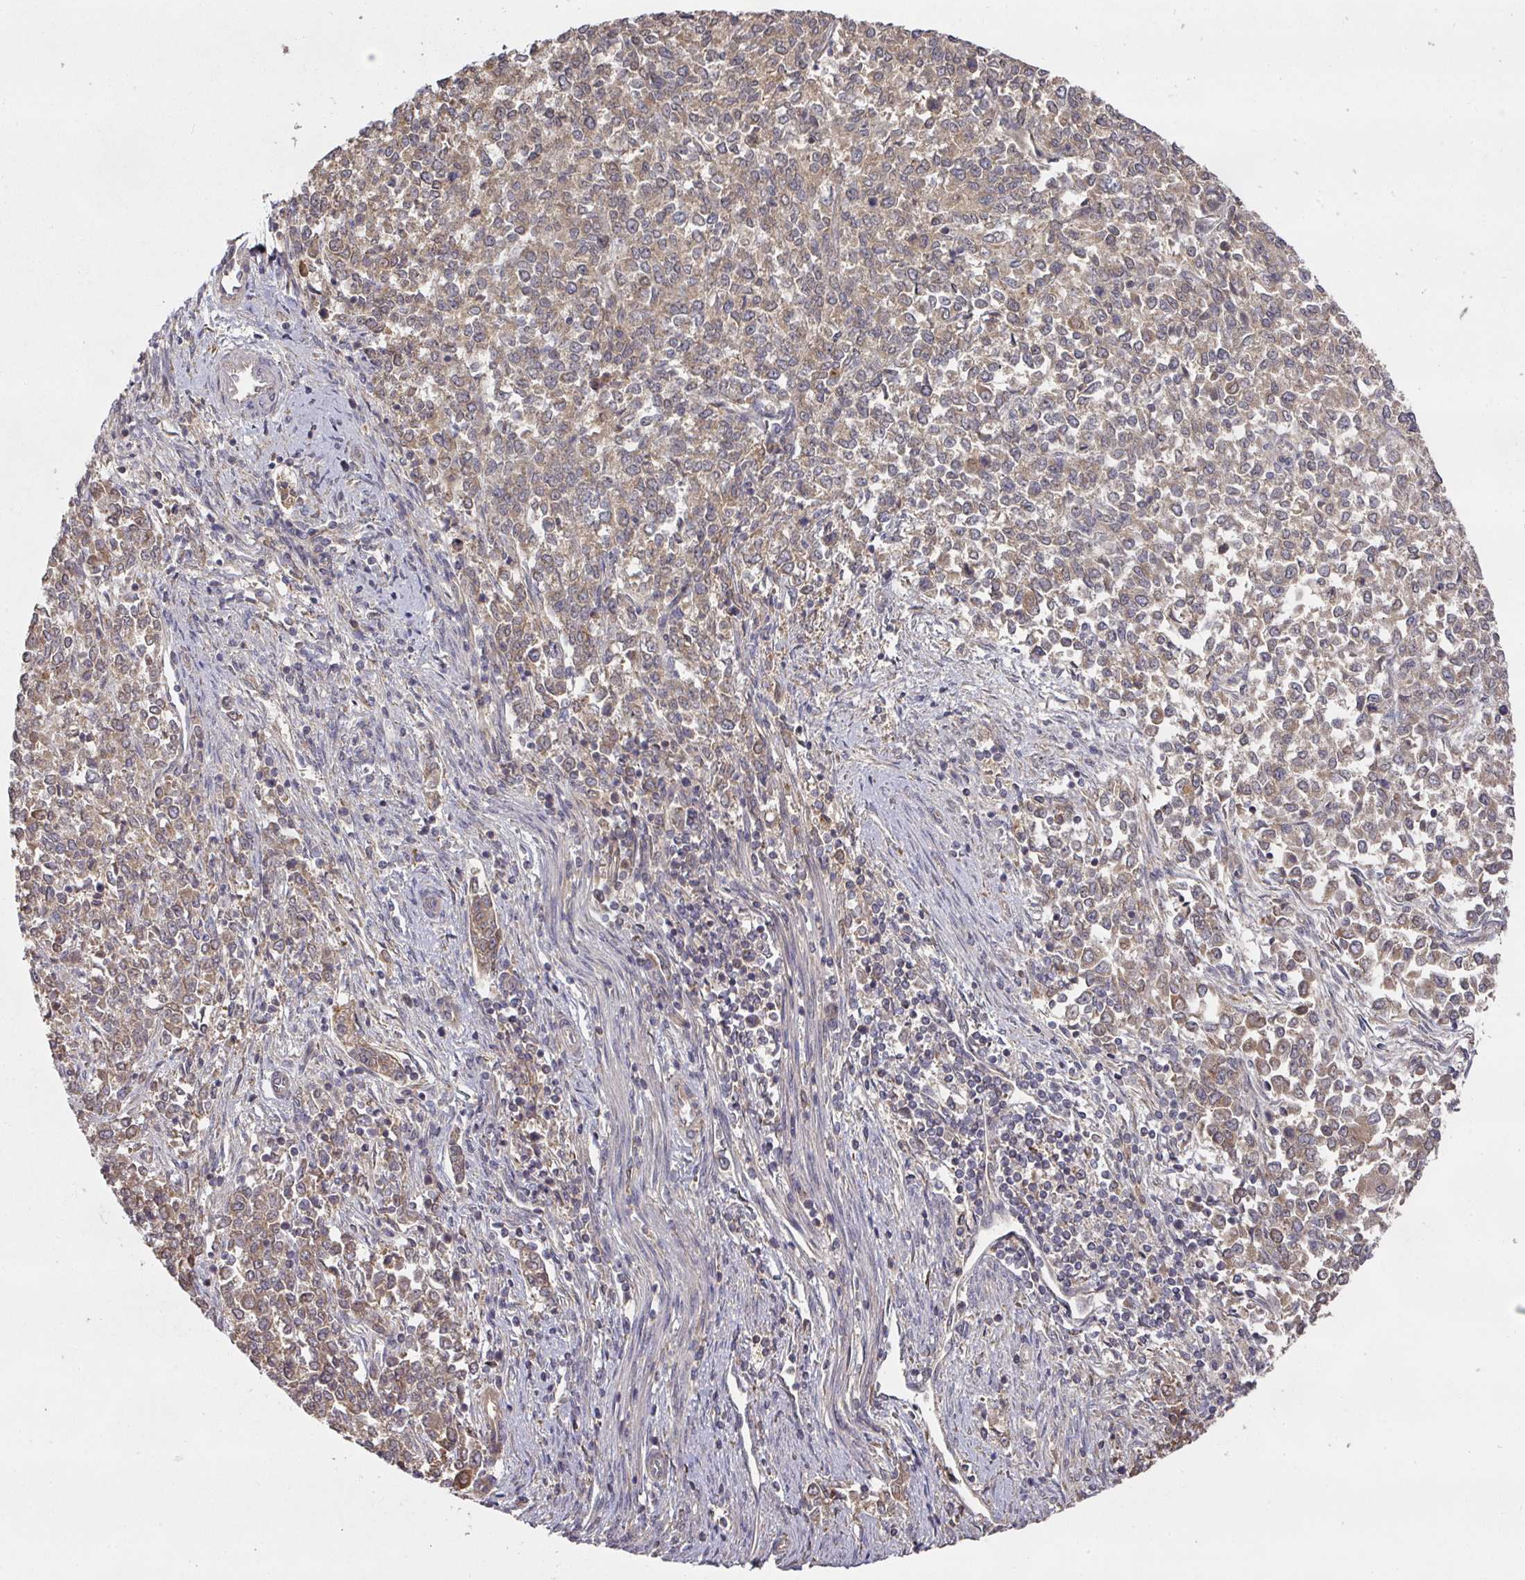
{"staining": {"intensity": "weak", "quantity": ">75%", "location": "cytoplasmic/membranous"}, "tissue": "endometrial cancer", "cell_type": "Tumor cells", "image_type": "cancer", "snomed": [{"axis": "morphology", "description": "Adenocarcinoma, NOS"}, {"axis": "topography", "description": "Endometrium"}], "caption": "Endometrial cancer stained with a brown dye exhibits weak cytoplasmic/membranous positive staining in approximately >75% of tumor cells.", "gene": "CEP95", "patient": {"sex": "female", "age": 50}}